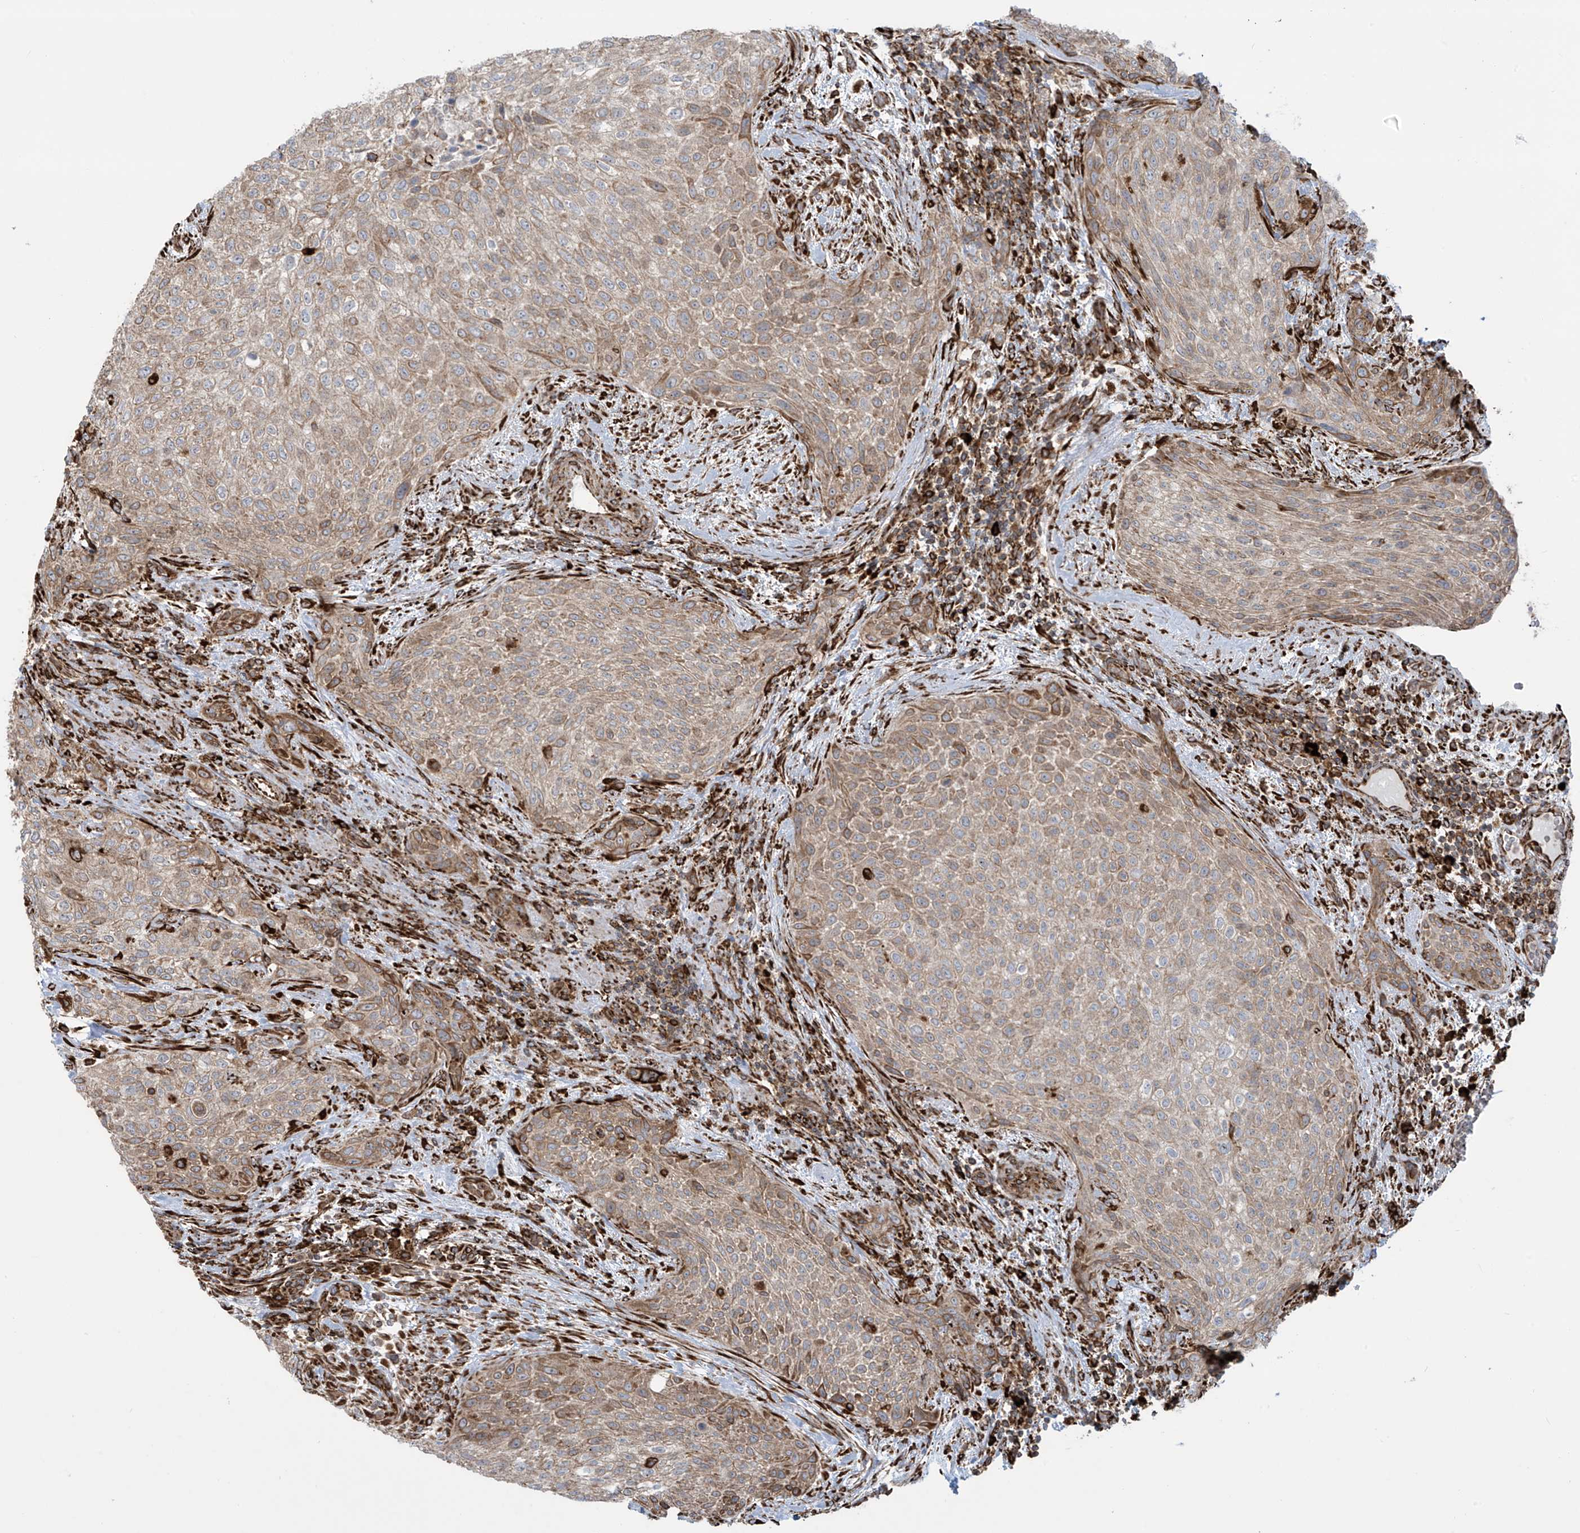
{"staining": {"intensity": "moderate", "quantity": "25%-75%", "location": "cytoplasmic/membranous"}, "tissue": "urothelial cancer", "cell_type": "Tumor cells", "image_type": "cancer", "snomed": [{"axis": "morphology", "description": "Urothelial carcinoma, High grade"}, {"axis": "topography", "description": "Urinary bladder"}], "caption": "Immunohistochemistry image of human urothelial cancer stained for a protein (brown), which reveals medium levels of moderate cytoplasmic/membranous positivity in about 25%-75% of tumor cells.", "gene": "MX1", "patient": {"sex": "male", "age": 35}}